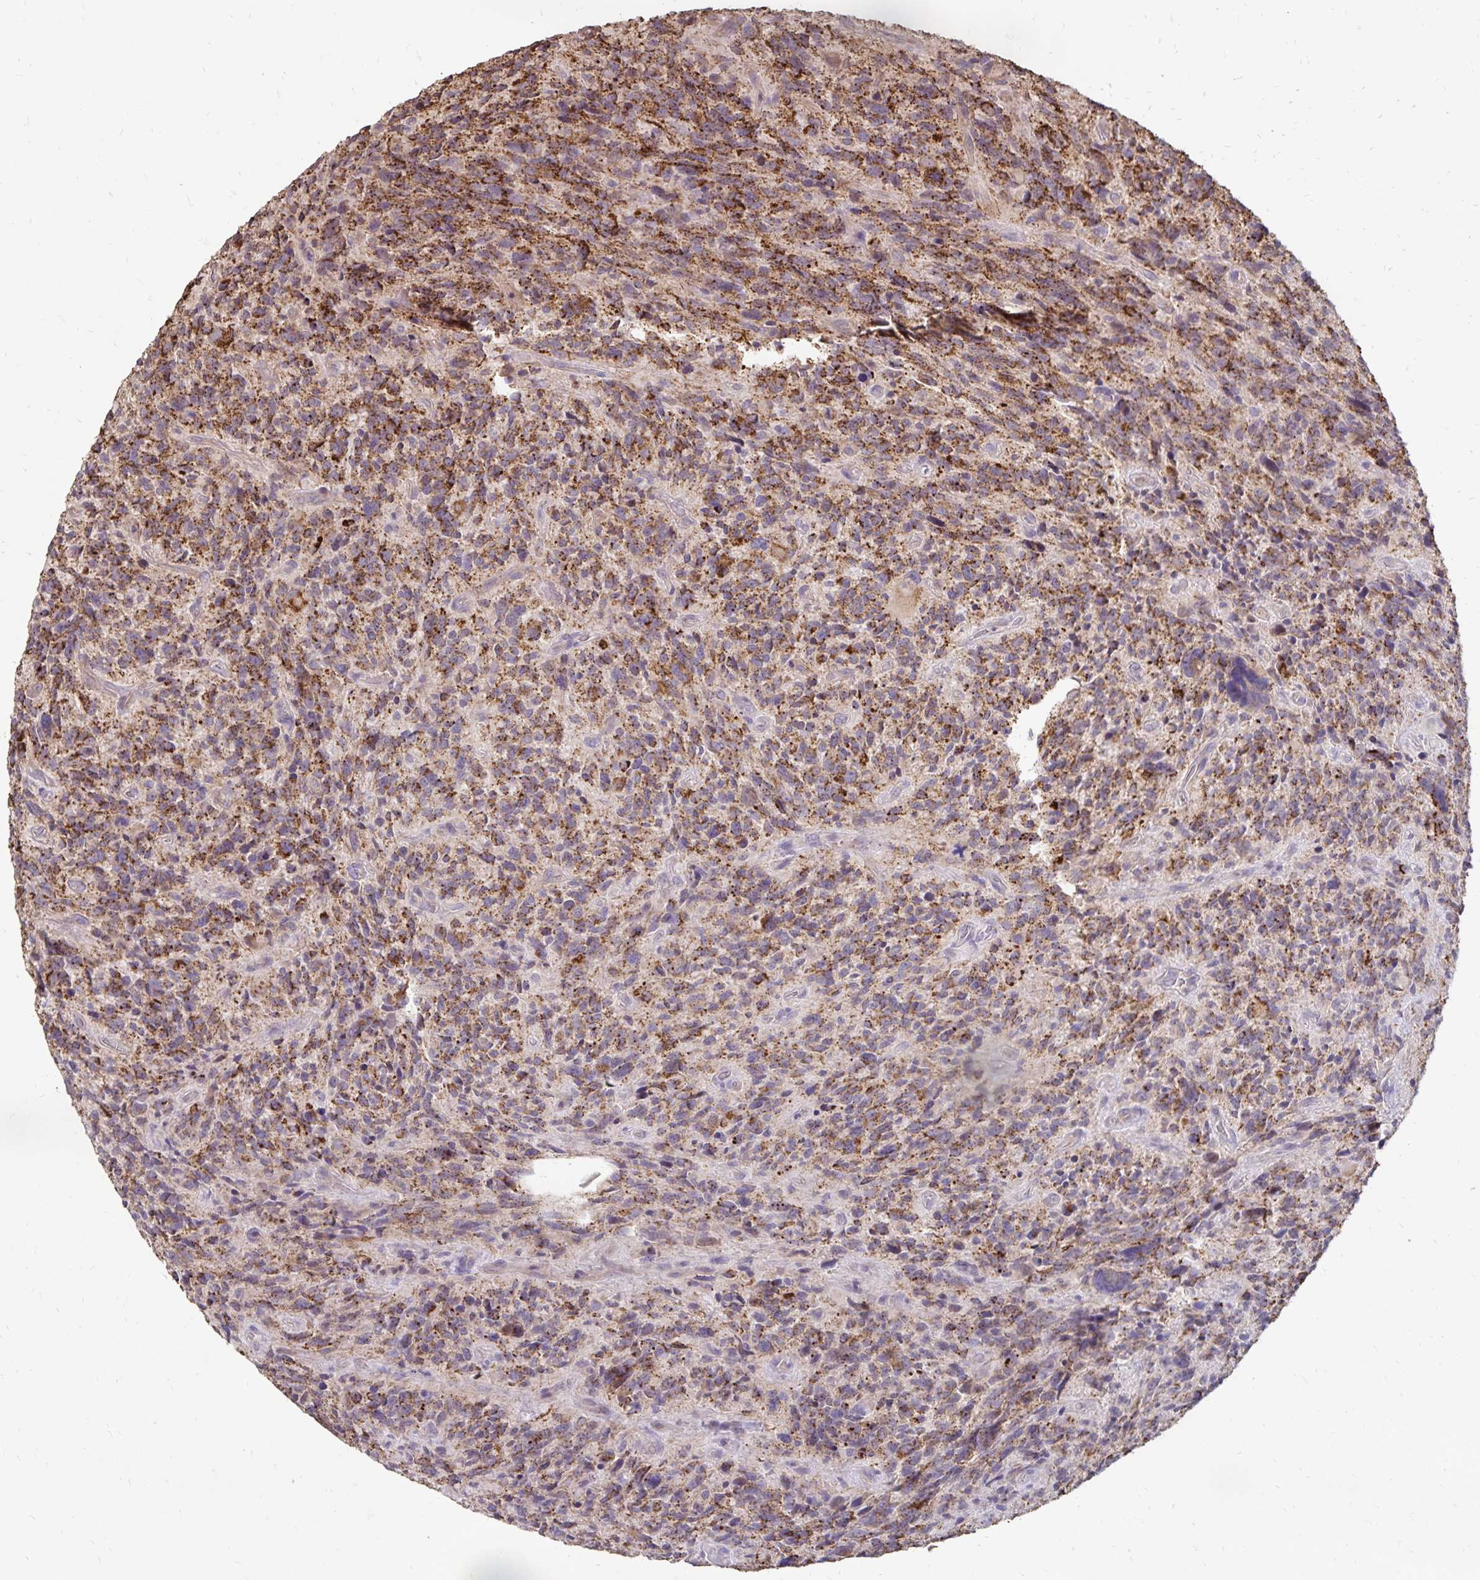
{"staining": {"intensity": "moderate", "quantity": "25%-75%", "location": "cytoplasmic/membranous"}, "tissue": "glioma", "cell_type": "Tumor cells", "image_type": "cancer", "snomed": [{"axis": "morphology", "description": "Glioma, malignant, High grade"}, {"axis": "topography", "description": "Brain"}], "caption": "Human glioma stained with a protein marker exhibits moderate staining in tumor cells.", "gene": "EMC10", "patient": {"sex": "male", "age": 46}}